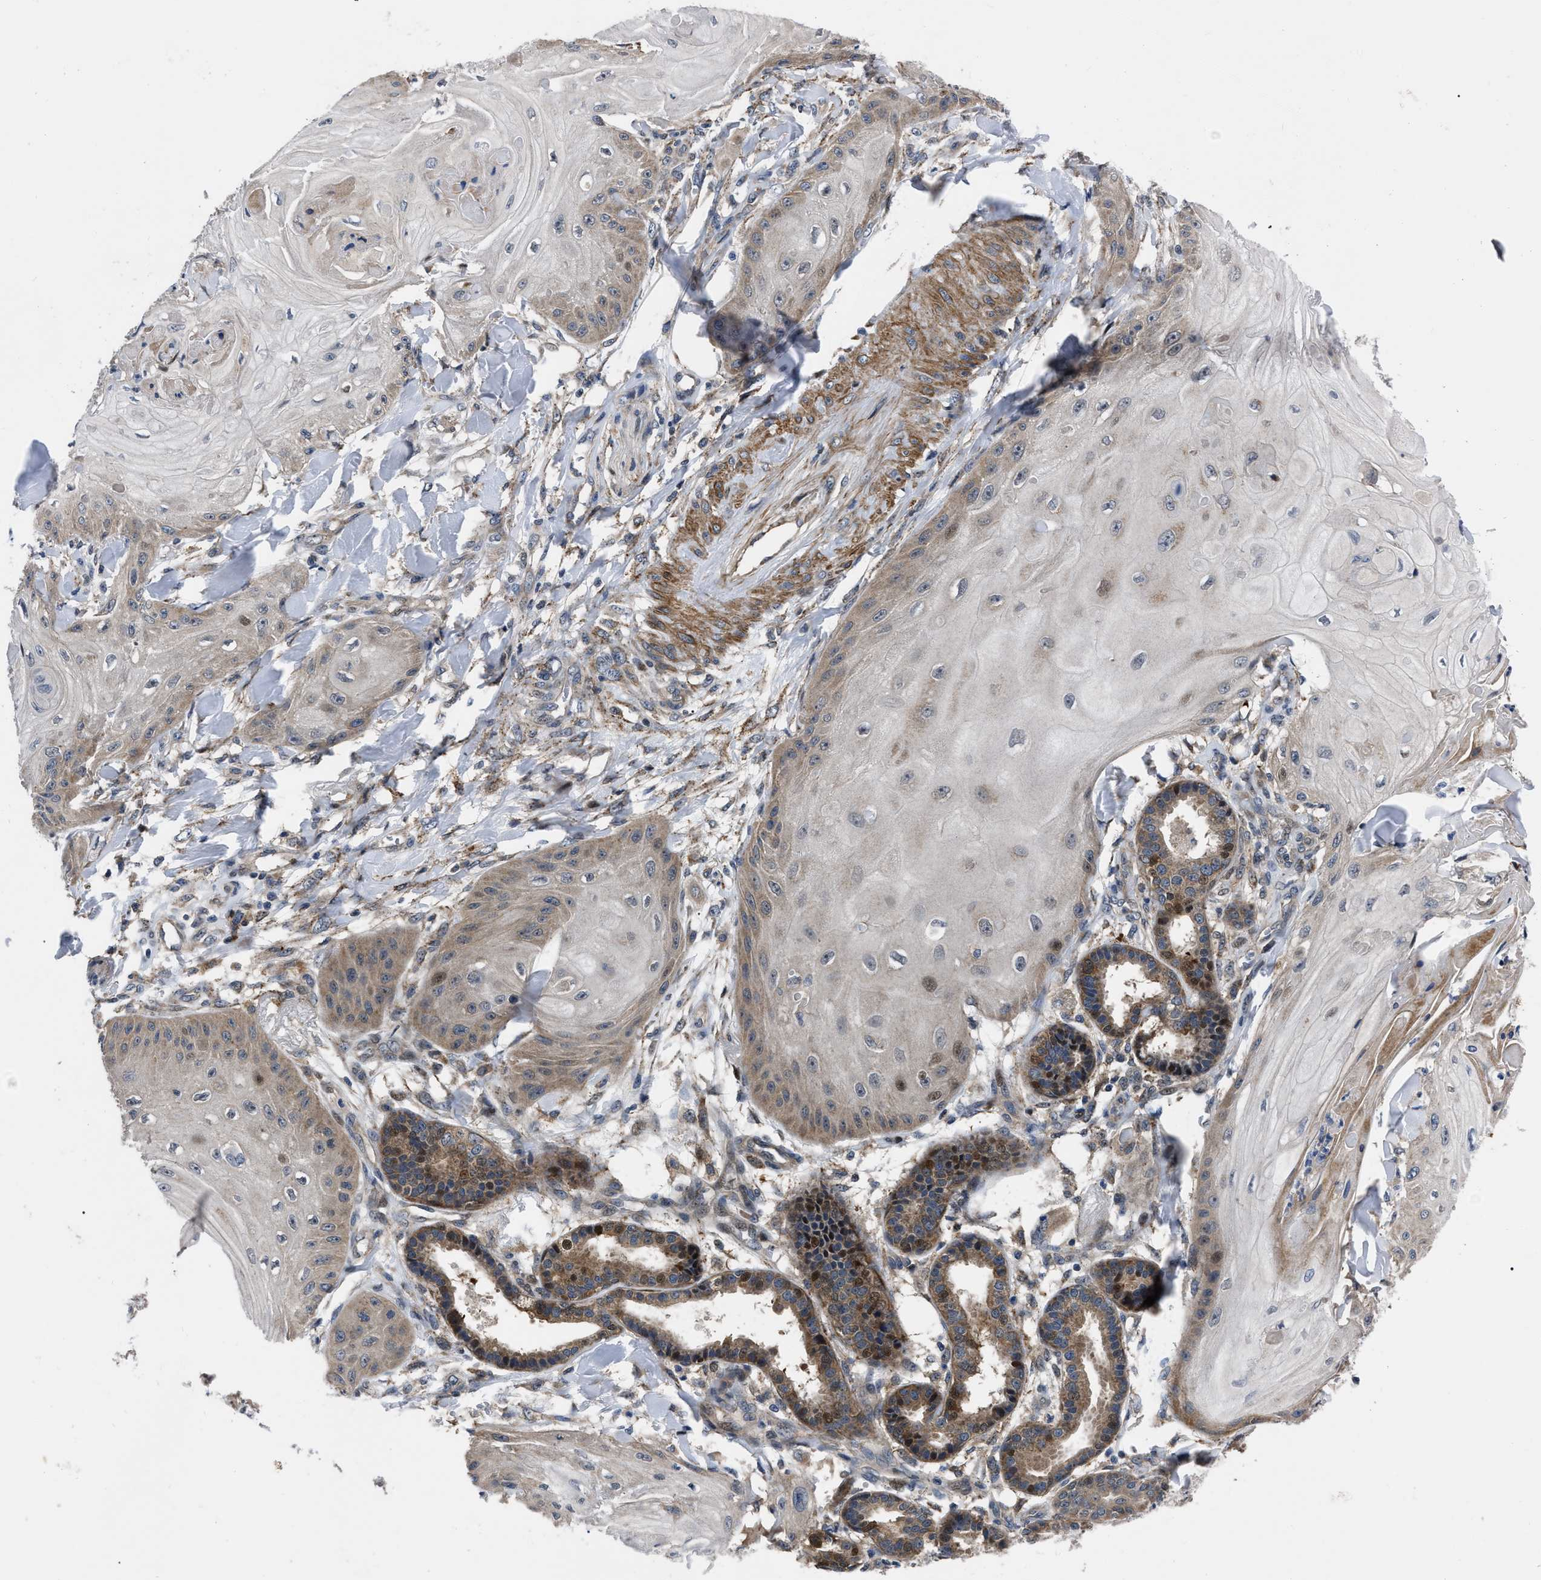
{"staining": {"intensity": "moderate", "quantity": "25%-75%", "location": "cytoplasmic/membranous"}, "tissue": "skin cancer", "cell_type": "Tumor cells", "image_type": "cancer", "snomed": [{"axis": "morphology", "description": "Squamous cell carcinoma, NOS"}, {"axis": "topography", "description": "Skin"}], "caption": "IHC of human skin squamous cell carcinoma shows medium levels of moderate cytoplasmic/membranous expression in about 25%-75% of tumor cells.", "gene": "PPWD1", "patient": {"sex": "male", "age": 74}}